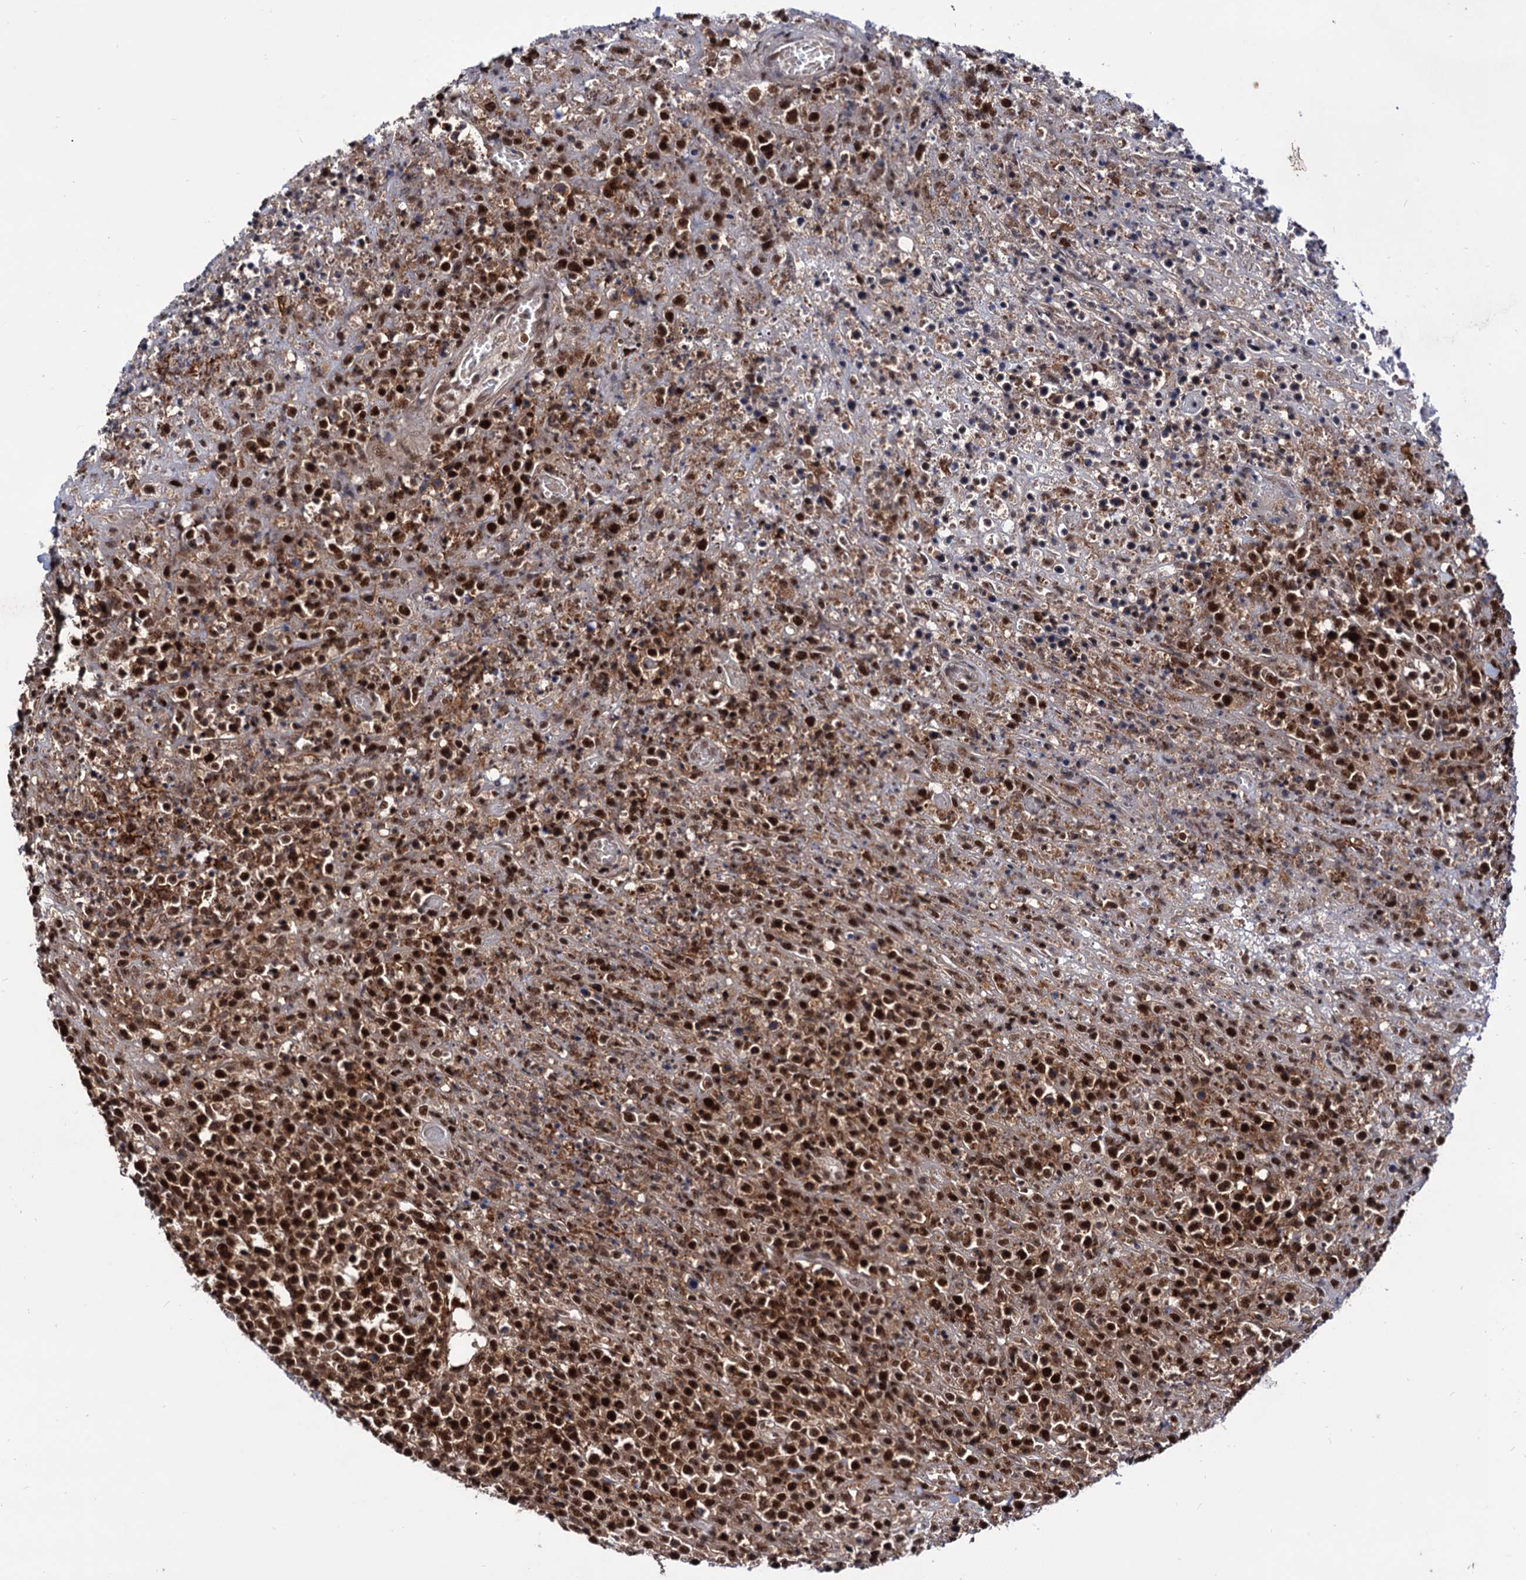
{"staining": {"intensity": "strong", "quantity": ">75%", "location": "cytoplasmic/membranous,nuclear"}, "tissue": "lymphoma", "cell_type": "Tumor cells", "image_type": "cancer", "snomed": [{"axis": "morphology", "description": "Malignant lymphoma, non-Hodgkin's type, High grade"}, {"axis": "topography", "description": "Colon"}], "caption": "The photomicrograph displays staining of malignant lymphoma, non-Hodgkin's type (high-grade), revealing strong cytoplasmic/membranous and nuclear protein staining (brown color) within tumor cells.", "gene": "RNASEH2B", "patient": {"sex": "female", "age": 53}}